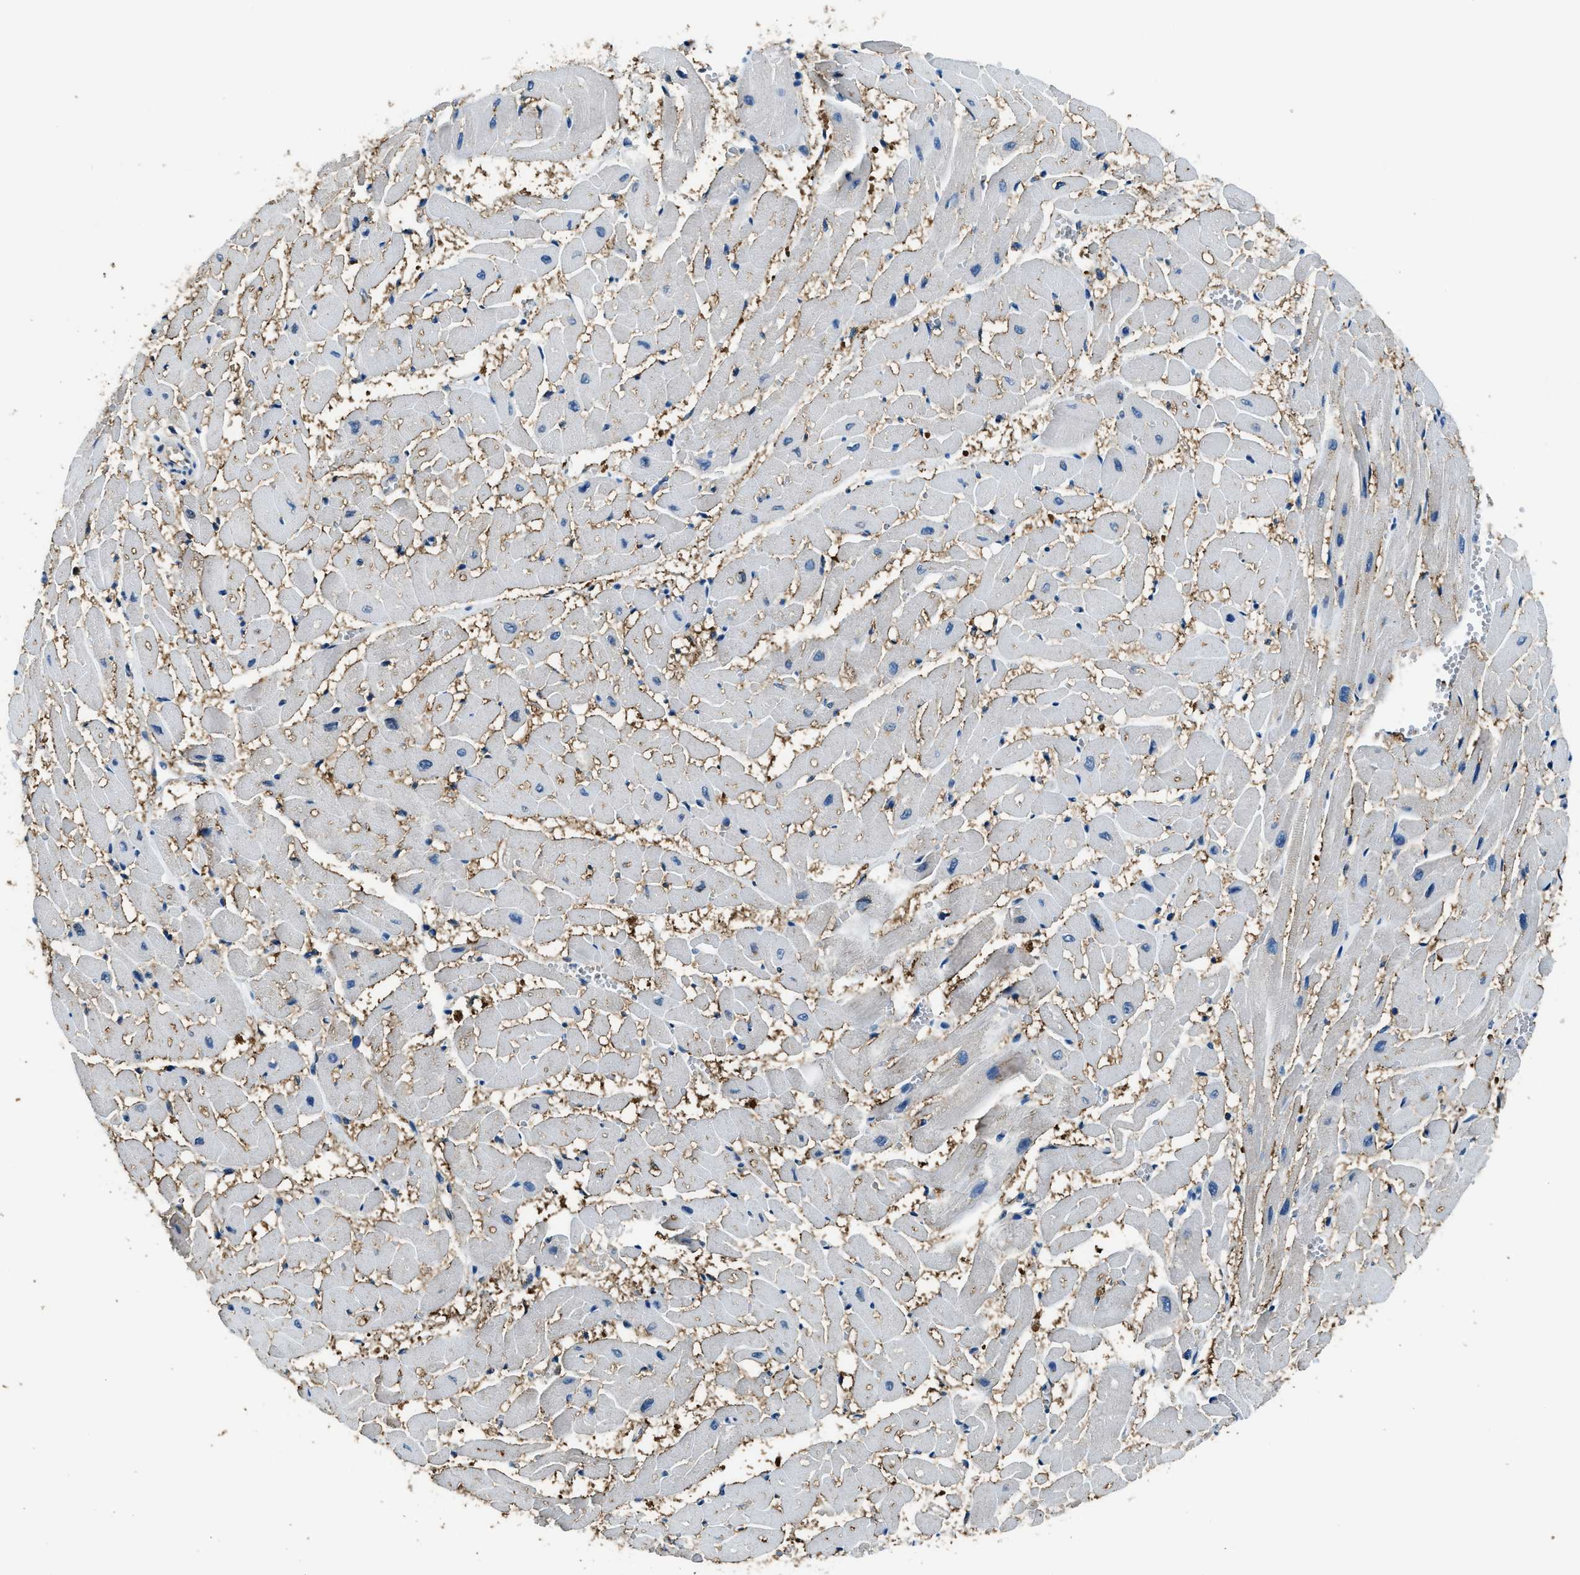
{"staining": {"intensity": "negative", "quantity": "none", "location": "none"}, "tissue": "heart muscle", "cell_type": "Cardiomyocytes", "image_type": "normal", "snomed": [{"axis": "morphology", "description": "Normal tissue, NOS"}, {"axis": "topography", "description": "Heart"}], "caption": "Immunohistochemistry image of unremarkable heart muscle: heart muscle stained with DAB displays no significant protein expression in cardiomyocytes.", "gene": "ARFGAP2", "patient": {"sex": "male", "age": 45}}